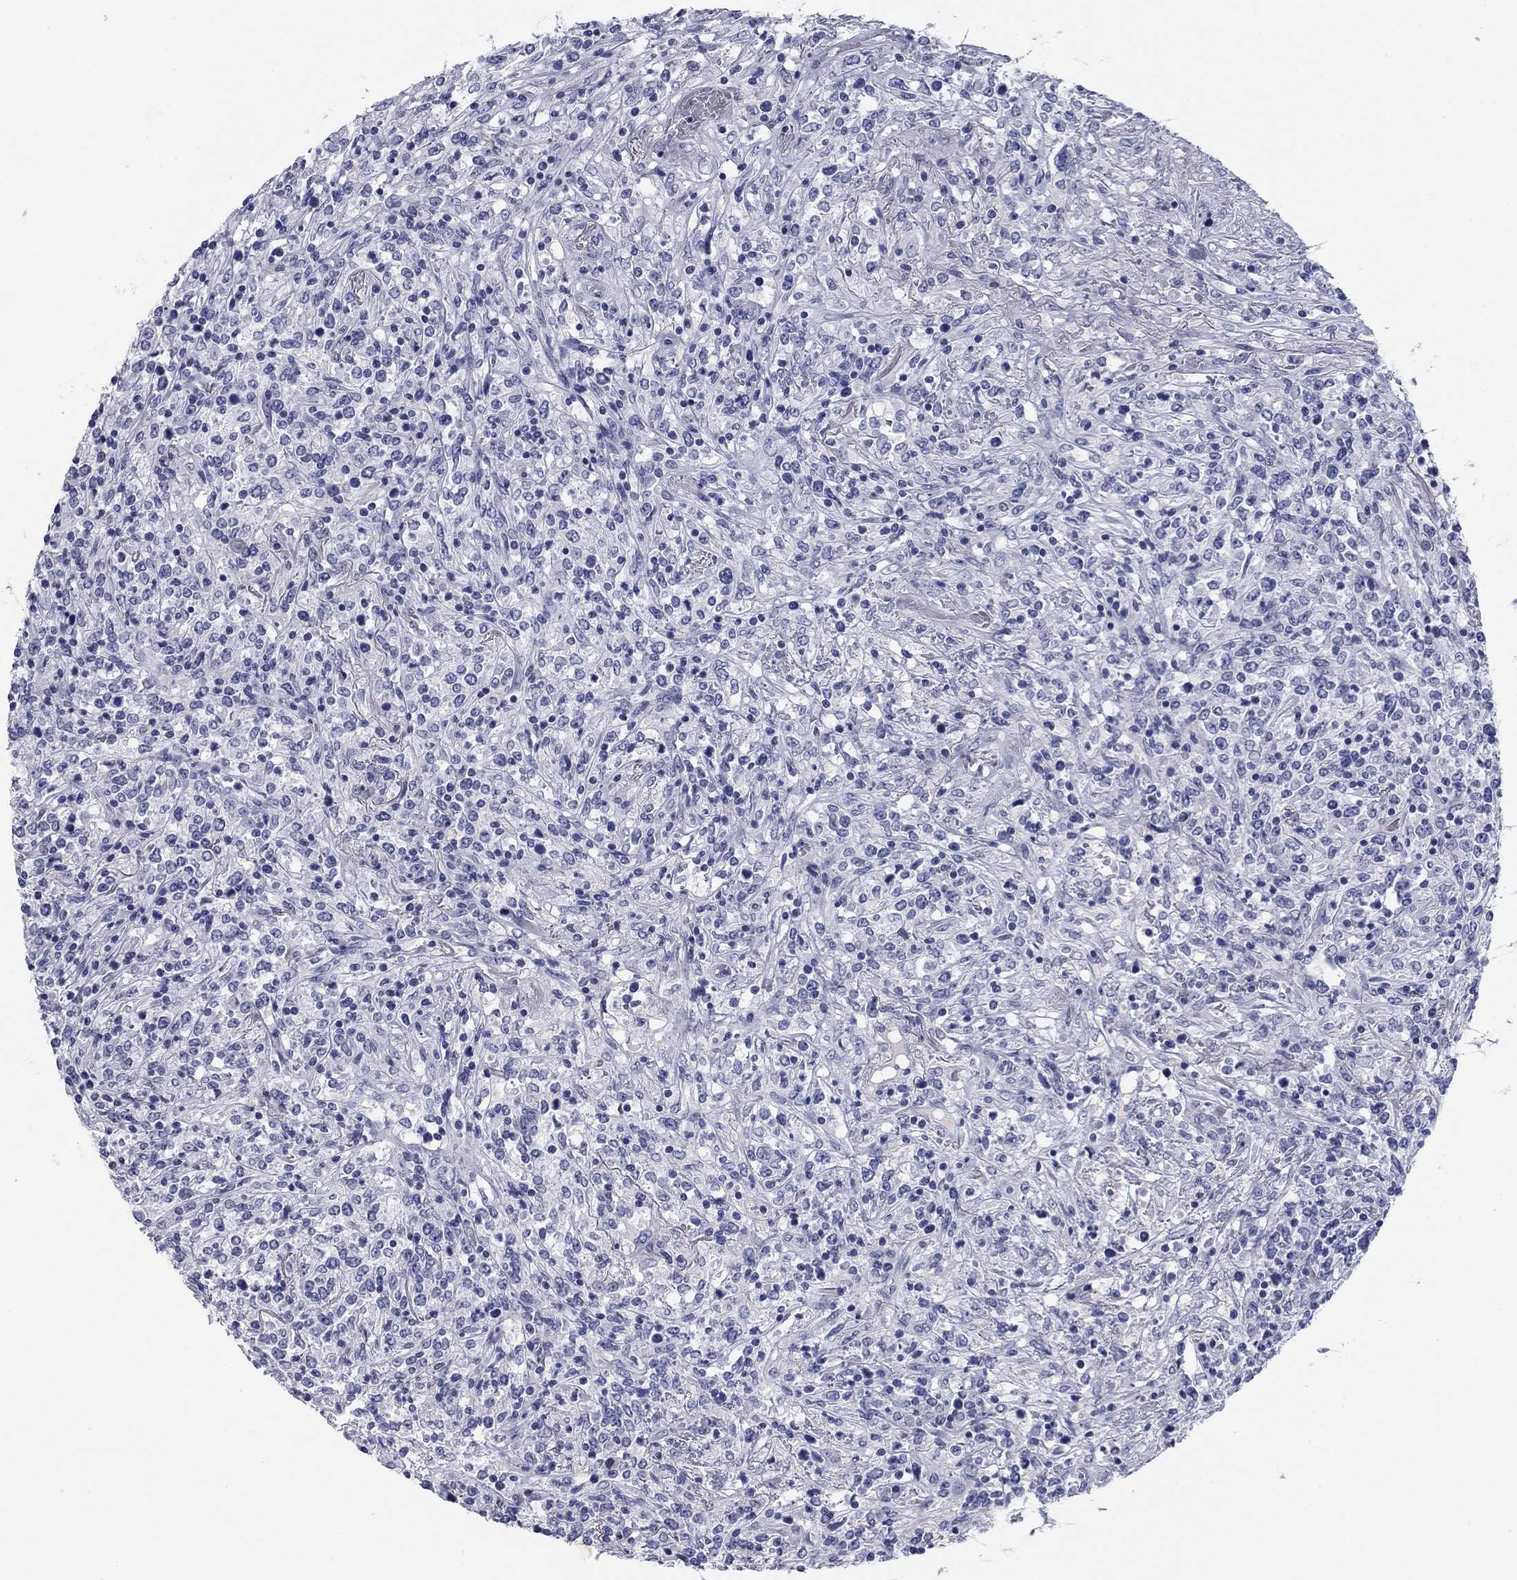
{"staining": {"intensity": "negative", "quantity": "none", "location": "none"}, "tissue": "lymphoma", "cell_type": "Tumor cells", "image_type": "cancer", "snomed": [{"axis": "morphology", "description": "Malignant lymphoma, non-Hodgkin's type, High grade"}, {"axis": "topography", "description": "Lung"}], "caption": "Tumor cells are negative for brown protein staining in malignant lymphoma, non-Hodgkin's type (high-grade).", "gene": "KCNH1", "patient": {"sex": "male", "age": 79}}